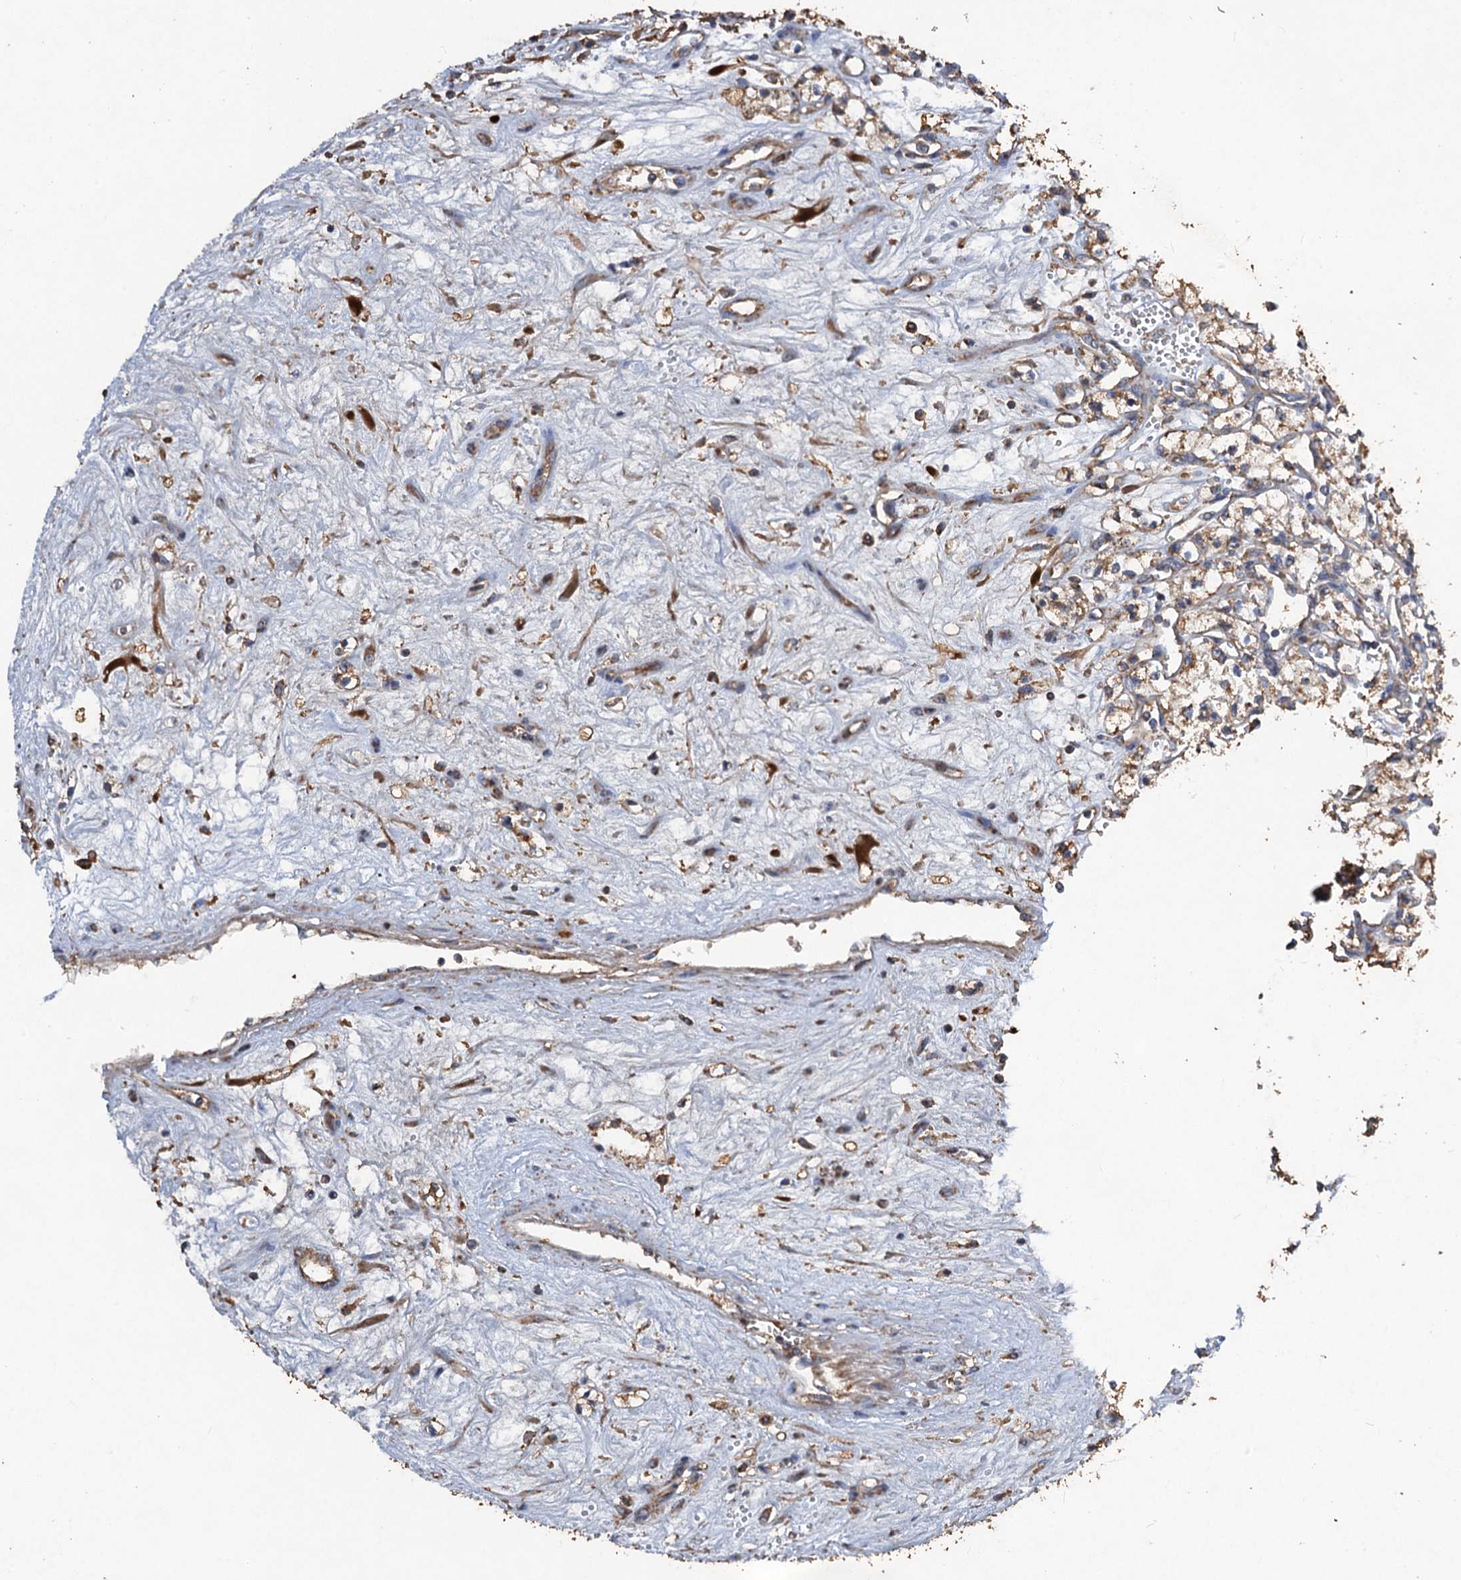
{"staining": {"intensity": "weak", "quantity": "25%-75%", "location": "cytoplasmic/membranous"}, "tissue": "renal cancer", "cell_type": "Tumor cells", "image_type": "cancer", "snomed": [{"axis": "morphology", "description": "Adenocarcinoma, NOS"}, {"axis": "topography", "description": "Kidney"}], "caption": "High-magnification brightfield microscopy of renal adenocarcinoma stained with DAB (brown) and counterstained with hematoxylin (blue). tumor cells exhibit weak cytoplasmic/membranous staining is seen in about25%-75% of cells.", "gene": "SCUBE3", "patient": {"sex": "male", "age": 59}}